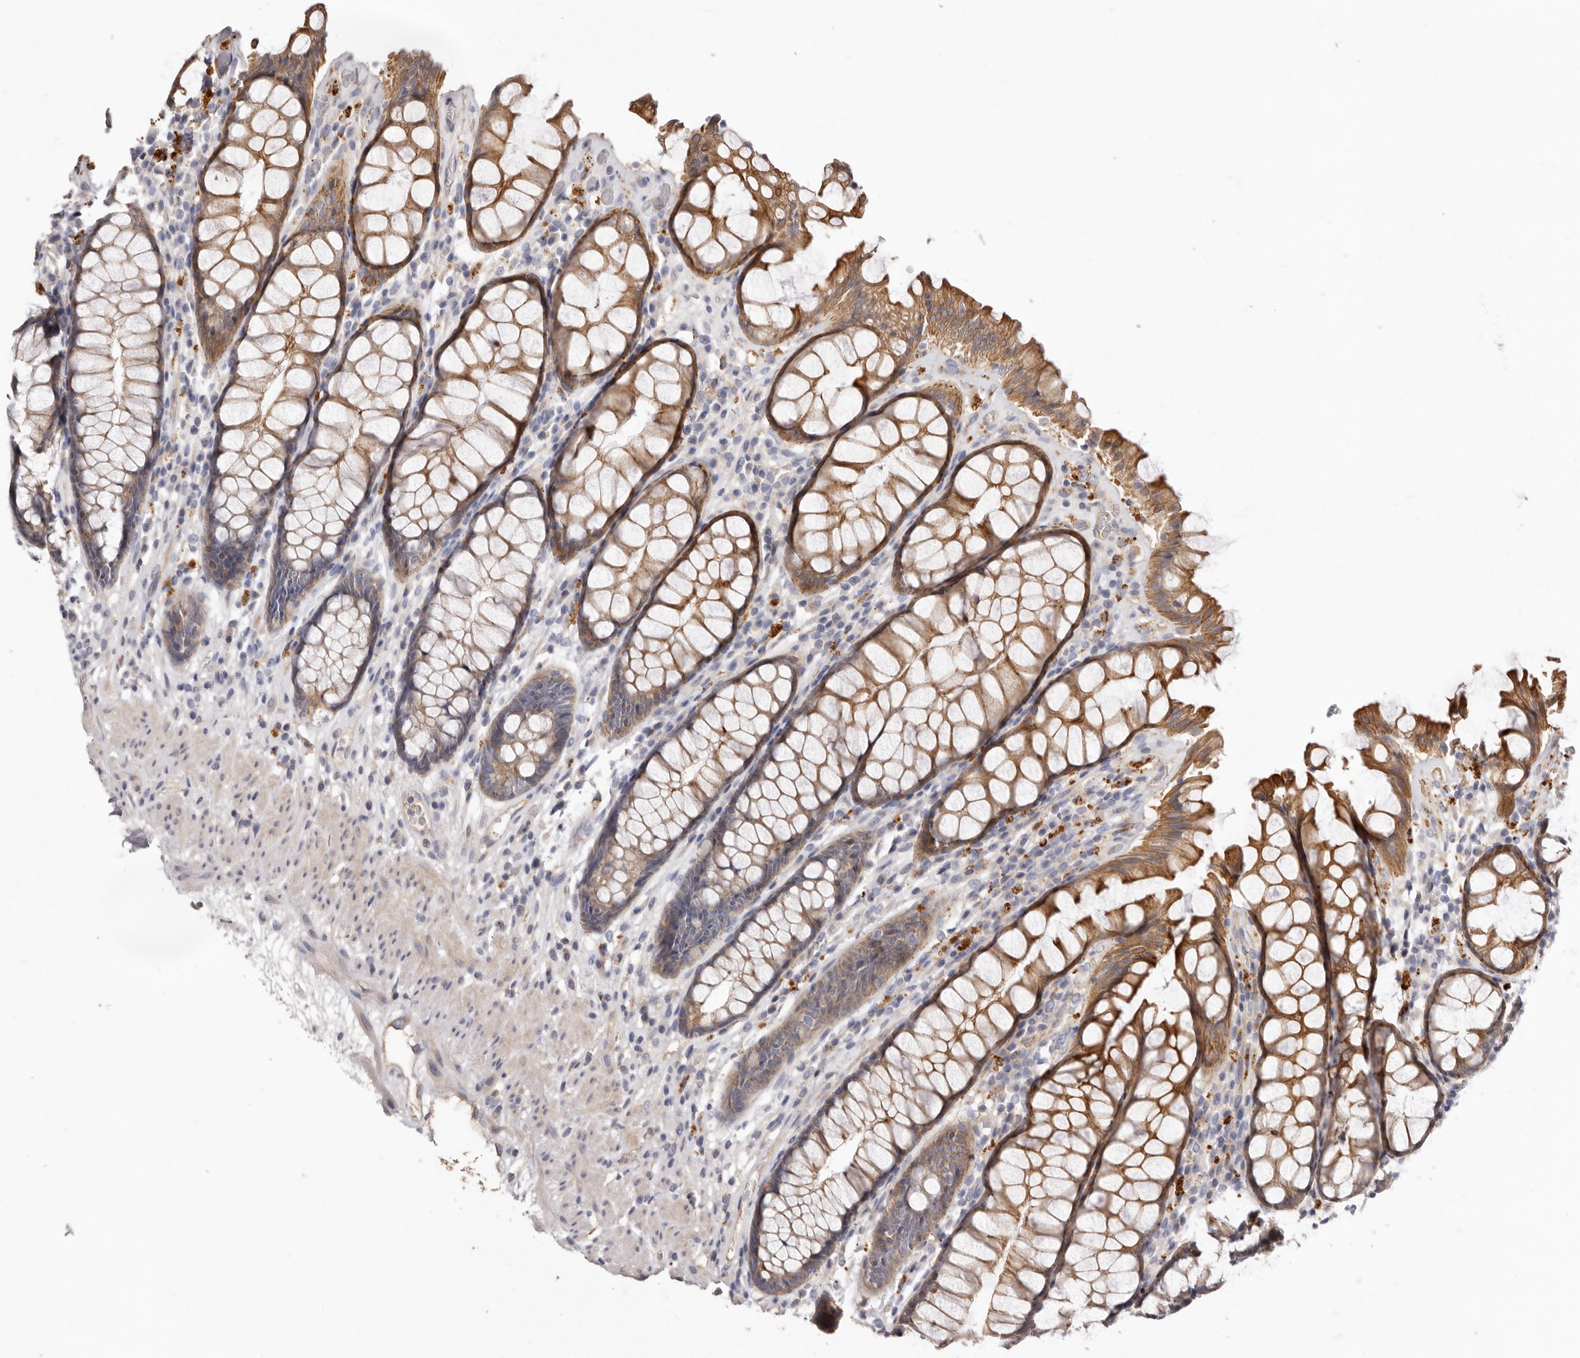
{"staining": {"intensity": "moderate", "quantity": ">75%", "location": "cytoplasmic/membranous"}, "tissue": "rectum", "cell_type": "Glandular cells", "image_type": "normal", "snomed": [{"axis": "morphology", "description": "Normal tissue, NOS"}, {"axis": "topography", "description": "Rectum"}], "caption": "Immunohistochemical staining of unremarkable human rectum displays >75% levels of moderate cytoplasmic/membranous protein staining in about >75% of glandular cells.", "gene": "STK16", "patient": {"sex": "male", "age": 64}}